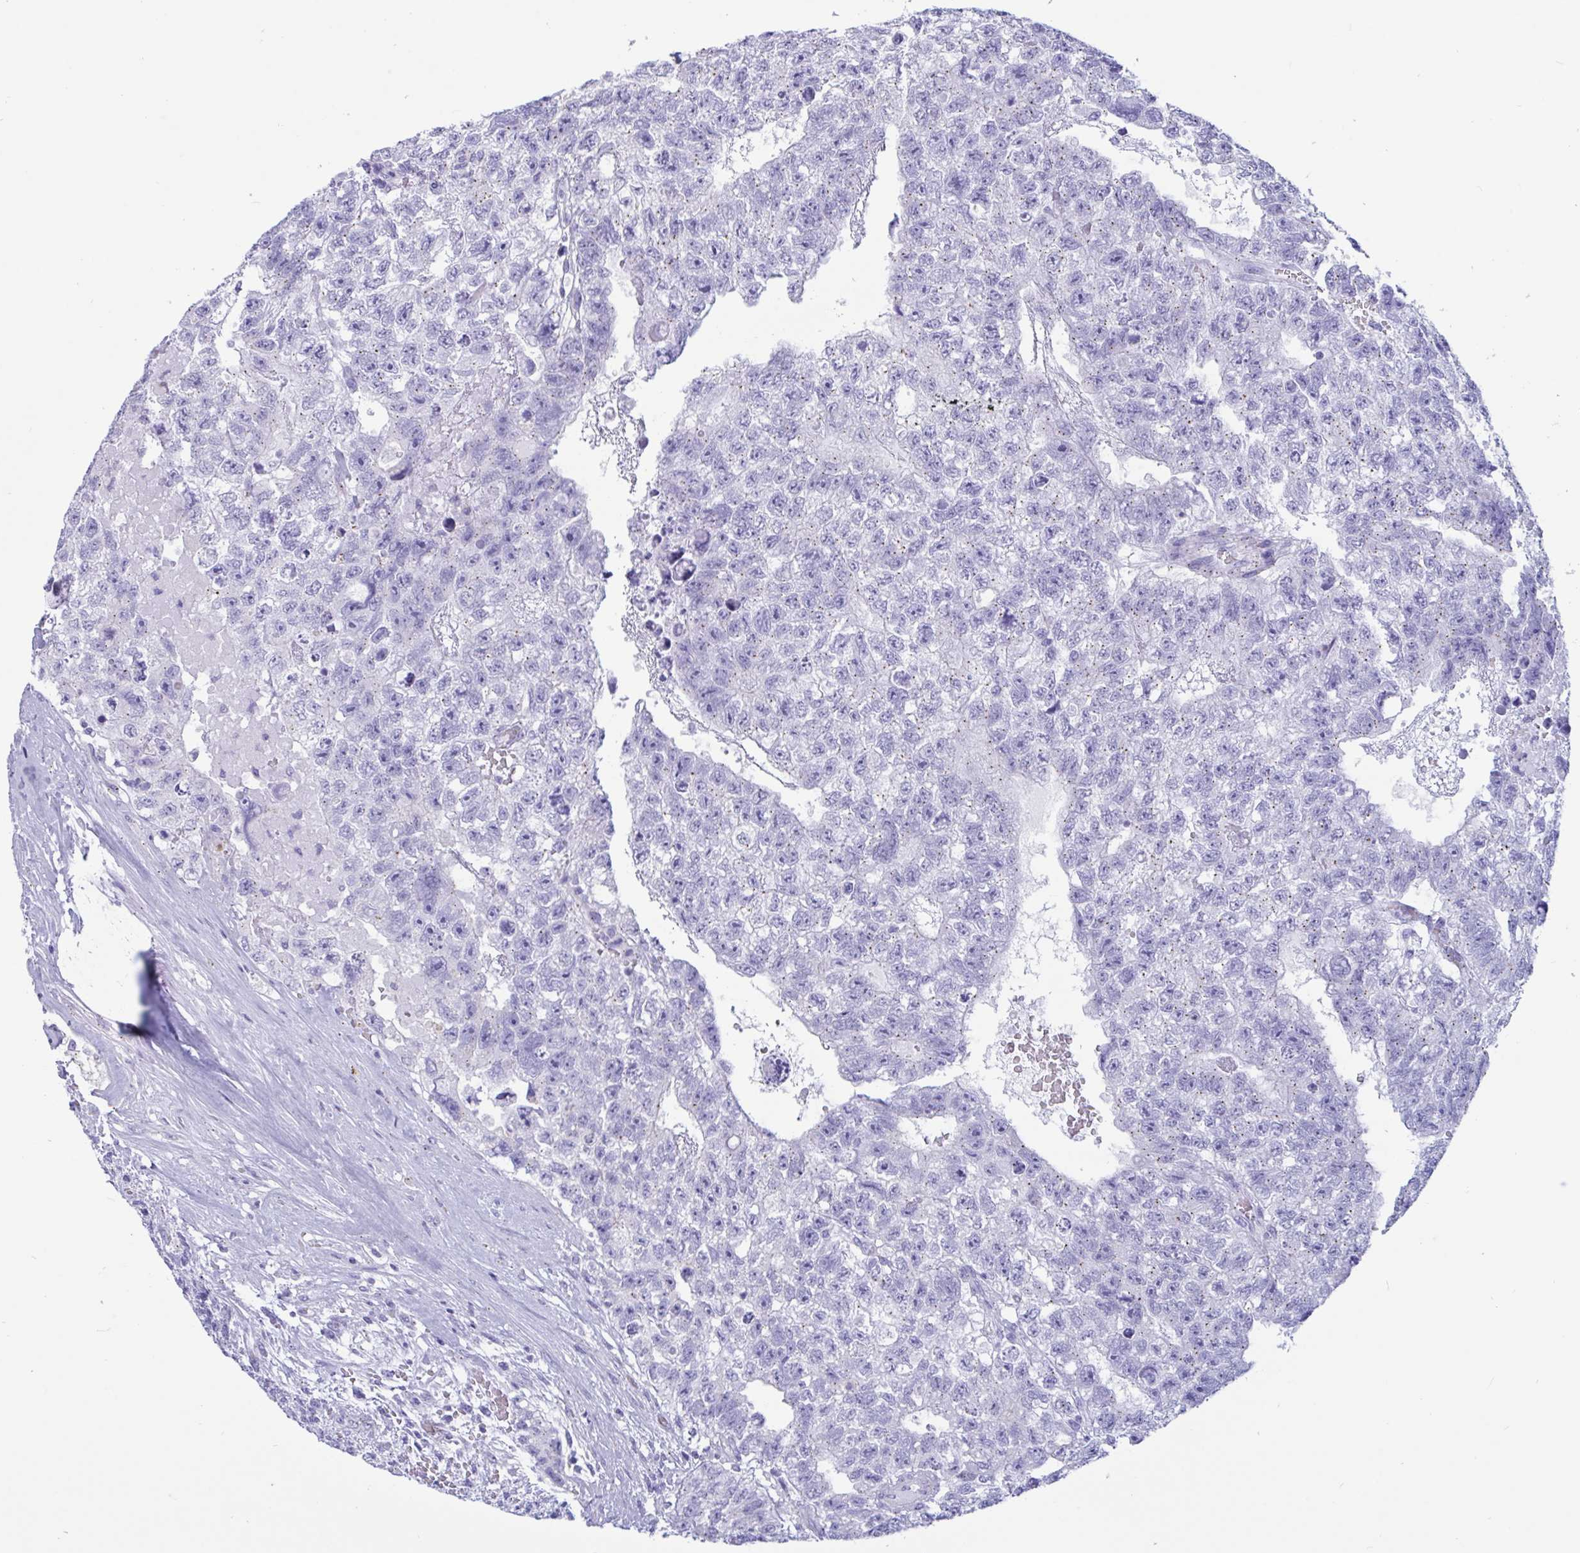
{"staining": {"intensity": "negative", "quantity": "none", "location": "none"}, "tissue": "testis cancer", "cell_type": "Tumor cells", "image_type": "cancer", "snomed": [{"axis": "morphology", "description": "Carcinoma, Embryonal, NOS"}, {"axis": "topography", "description": "Testis"}], "caption": "Immunohistochemical staining of human testis embryonal carcinoma reveals no significant expression in tumor cells.", "gene": "RNASE3", "patient": {"sex": "male", "age": 26}}